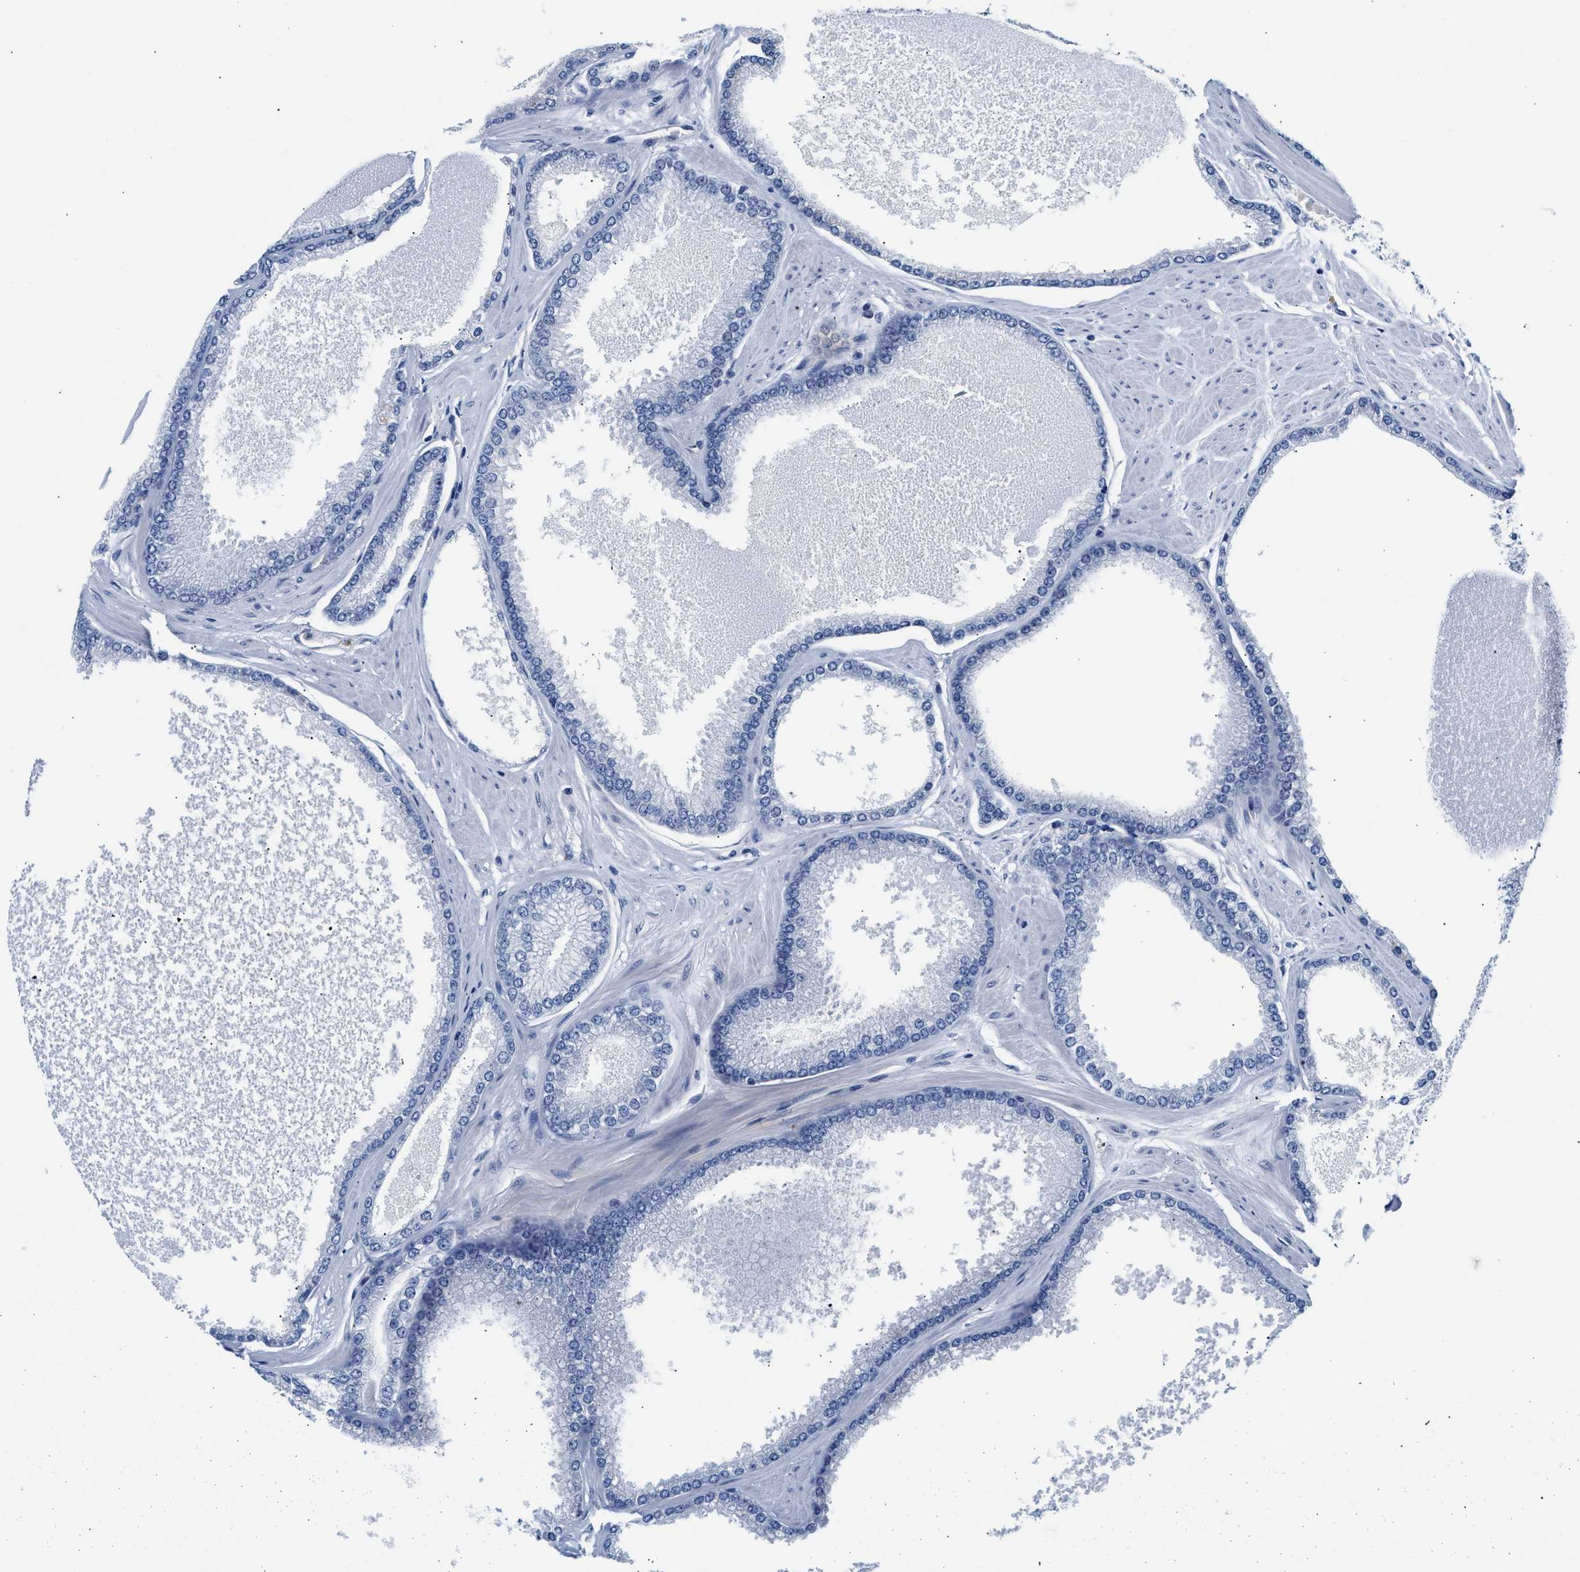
{"staining": {"intensity": "negative", "quantity": "none", "location": "none"}, "tissue": "prostate cancer", "cell_type": "Tumor cells", "image_type": "cancer", "snomed": [{"axis": "morphology", "description": "Adenocarcinoma, High grade"}, {"axis": "topography", "description": "Prostate"}], "caption": "IHC image of human prostate adenocarcinoma (high-grade) stained for a protein (brown), which displays no positivity in tumor cells.", "gene": "SAMD9L", "patient": {"sex": "male", "age": 61}}